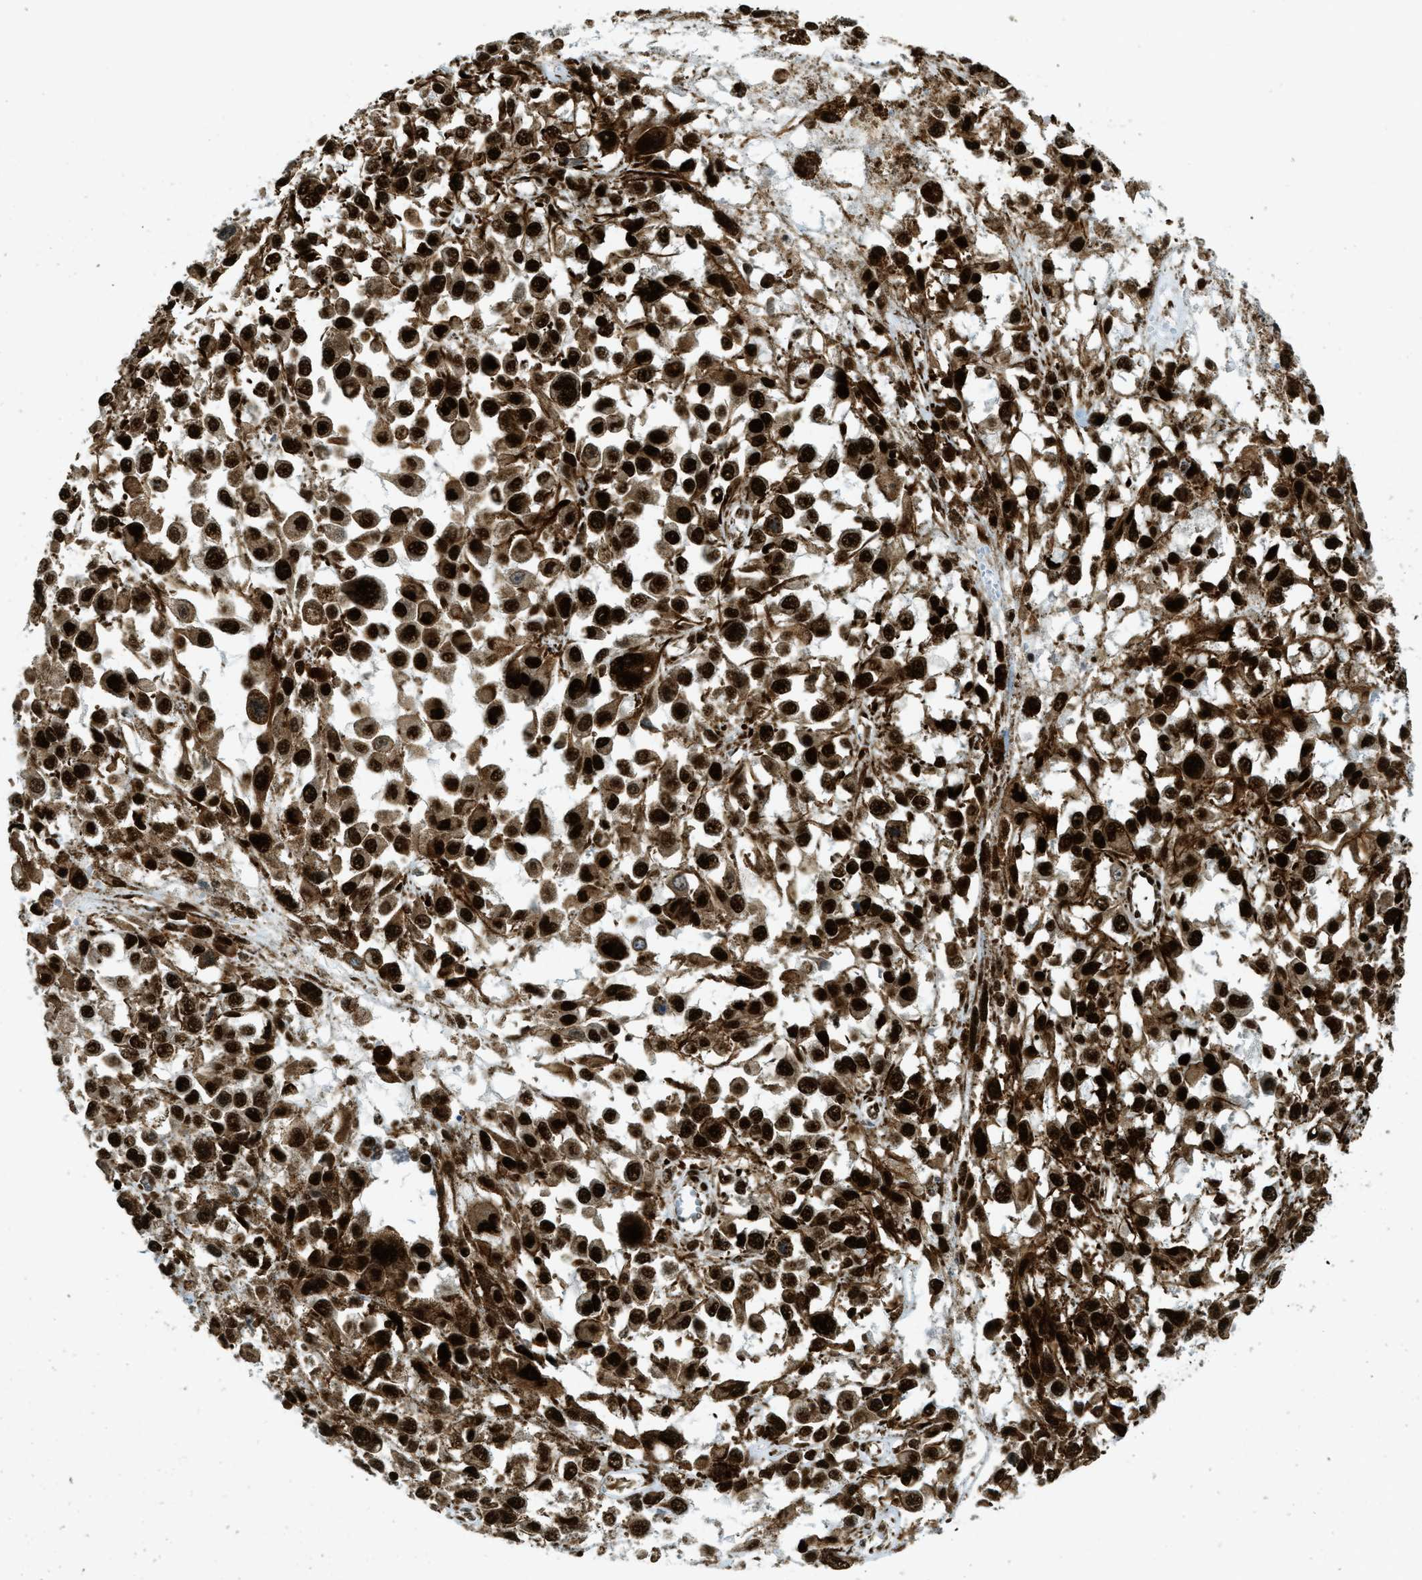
{"staining": {"intensity": "strong", "quantity": ">75%", "location": "cytoplasmic/membranous,nuclear"}, "tissue": "melanoma", "cell_type": "Tumor cells", "image_type": "cancer", "snomed": [{"axis": "morphology", "description": "Malignant melanoma, Metastatic site"}, {"axis": "topography", "description": "Lymph node"}], "caption": "Strong cytoplasmic/membranous and nuclear expression for a protein is identified in about >75% of tumor cells of malignant melanoma (metastatic site) using immunohistochemistry.", "gene": "ZFR", "patient": {"sex": "male", "age": 59}}